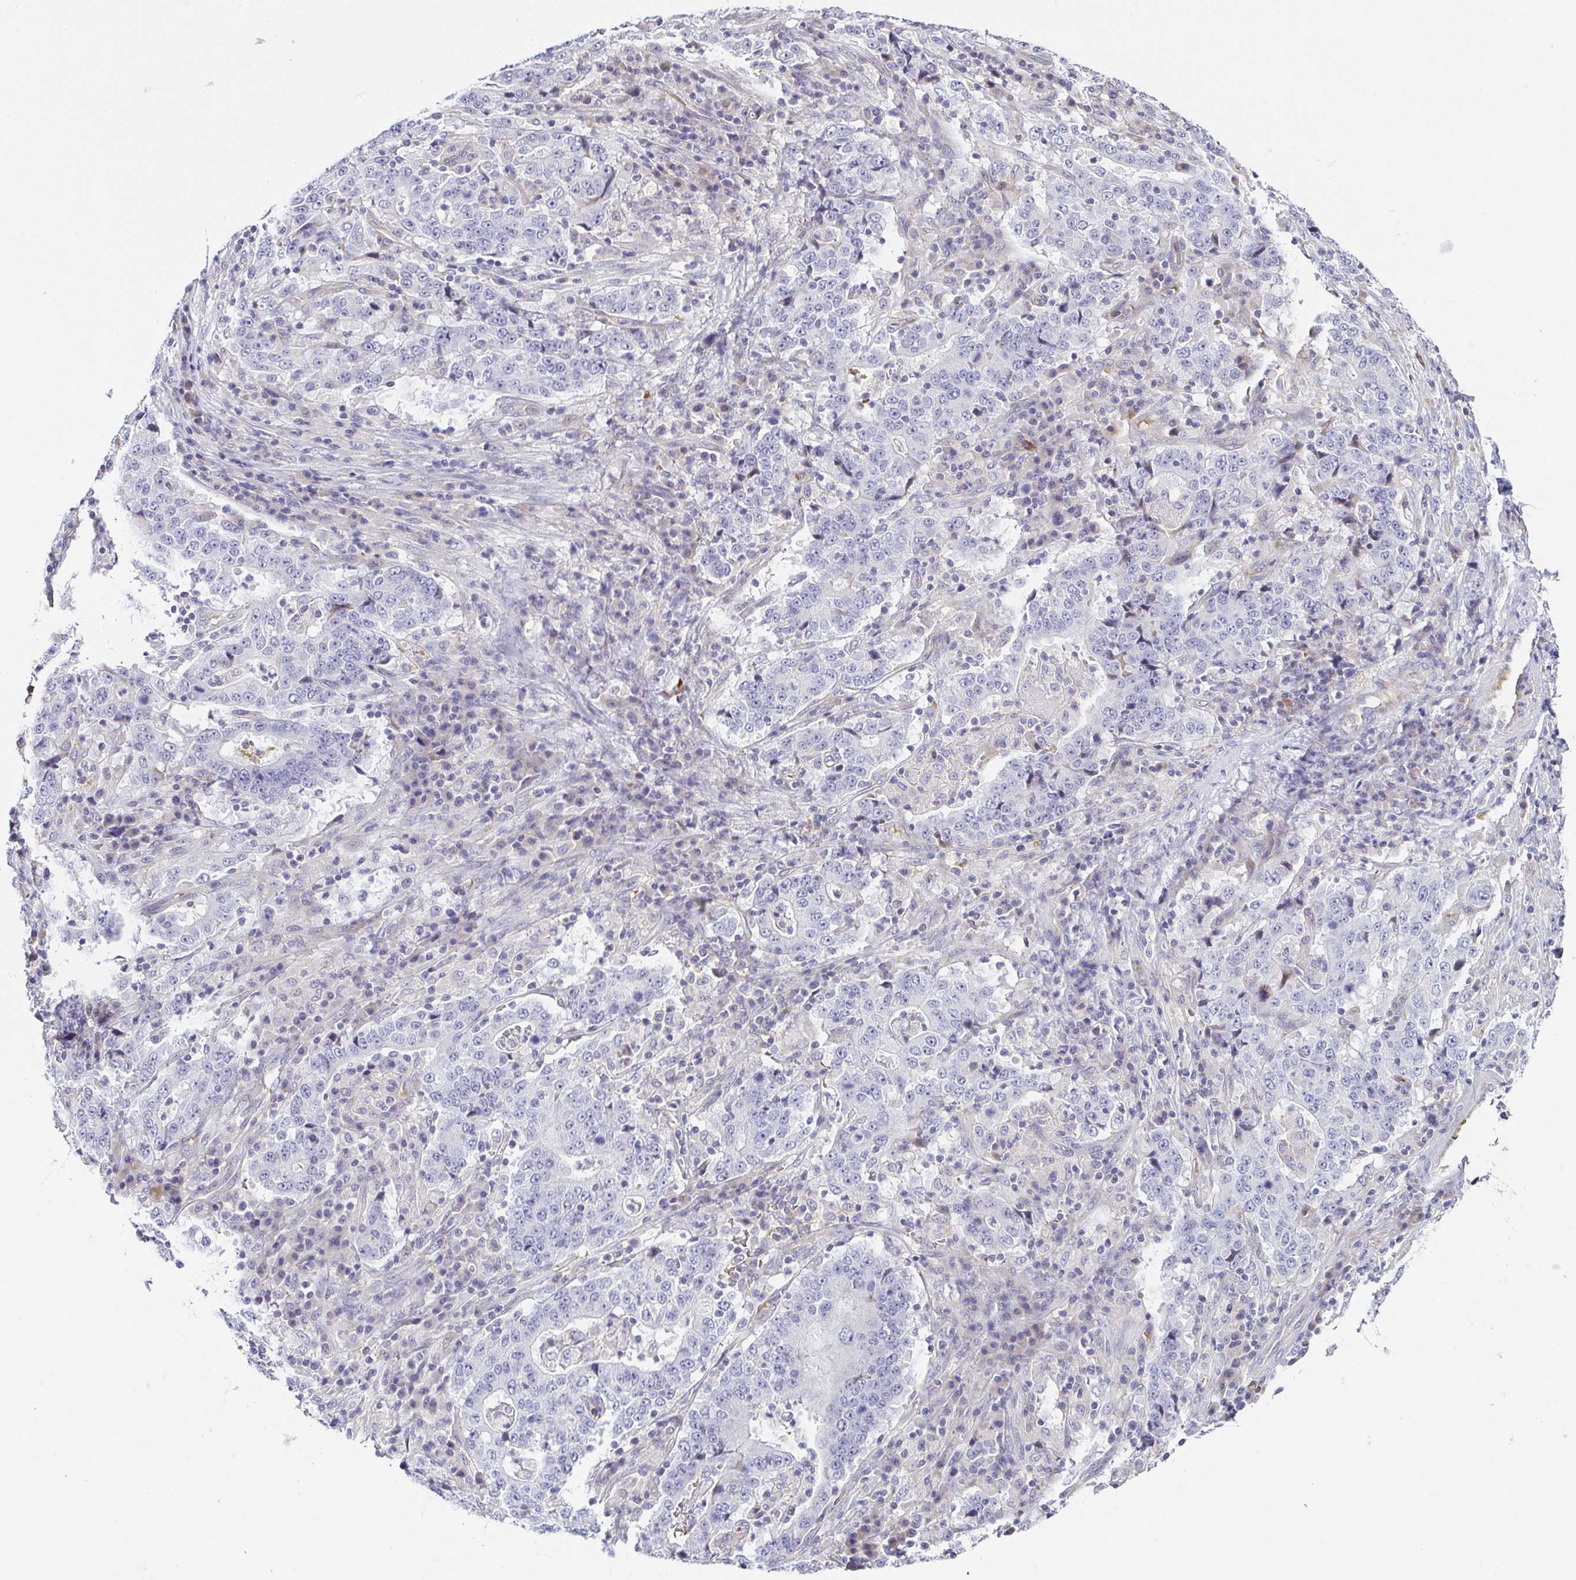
{"staining": {"intensity": "negative", "quantity": "none", "location": "none"}, "tissue": "stomach cancer", "cell_type": "Tumor cells", "image_type": "cancer", "snomed": [{"axis": "morphology", "description": "Normal tissue, NOS"}, {"axis": "morphology", "description": "Adenocarcinoma, NOS"}, {"axis": "topography", "description": "Stomach, upper"}, {"axis": "topography", "description": "Stomach"}], "caption": "This is an immunohistochemistry photomicrograph of stomach cancer. There is no expression in tumor cells.", "gene": "FAM162B", "patient": {"sex": "male", "age": 59}}